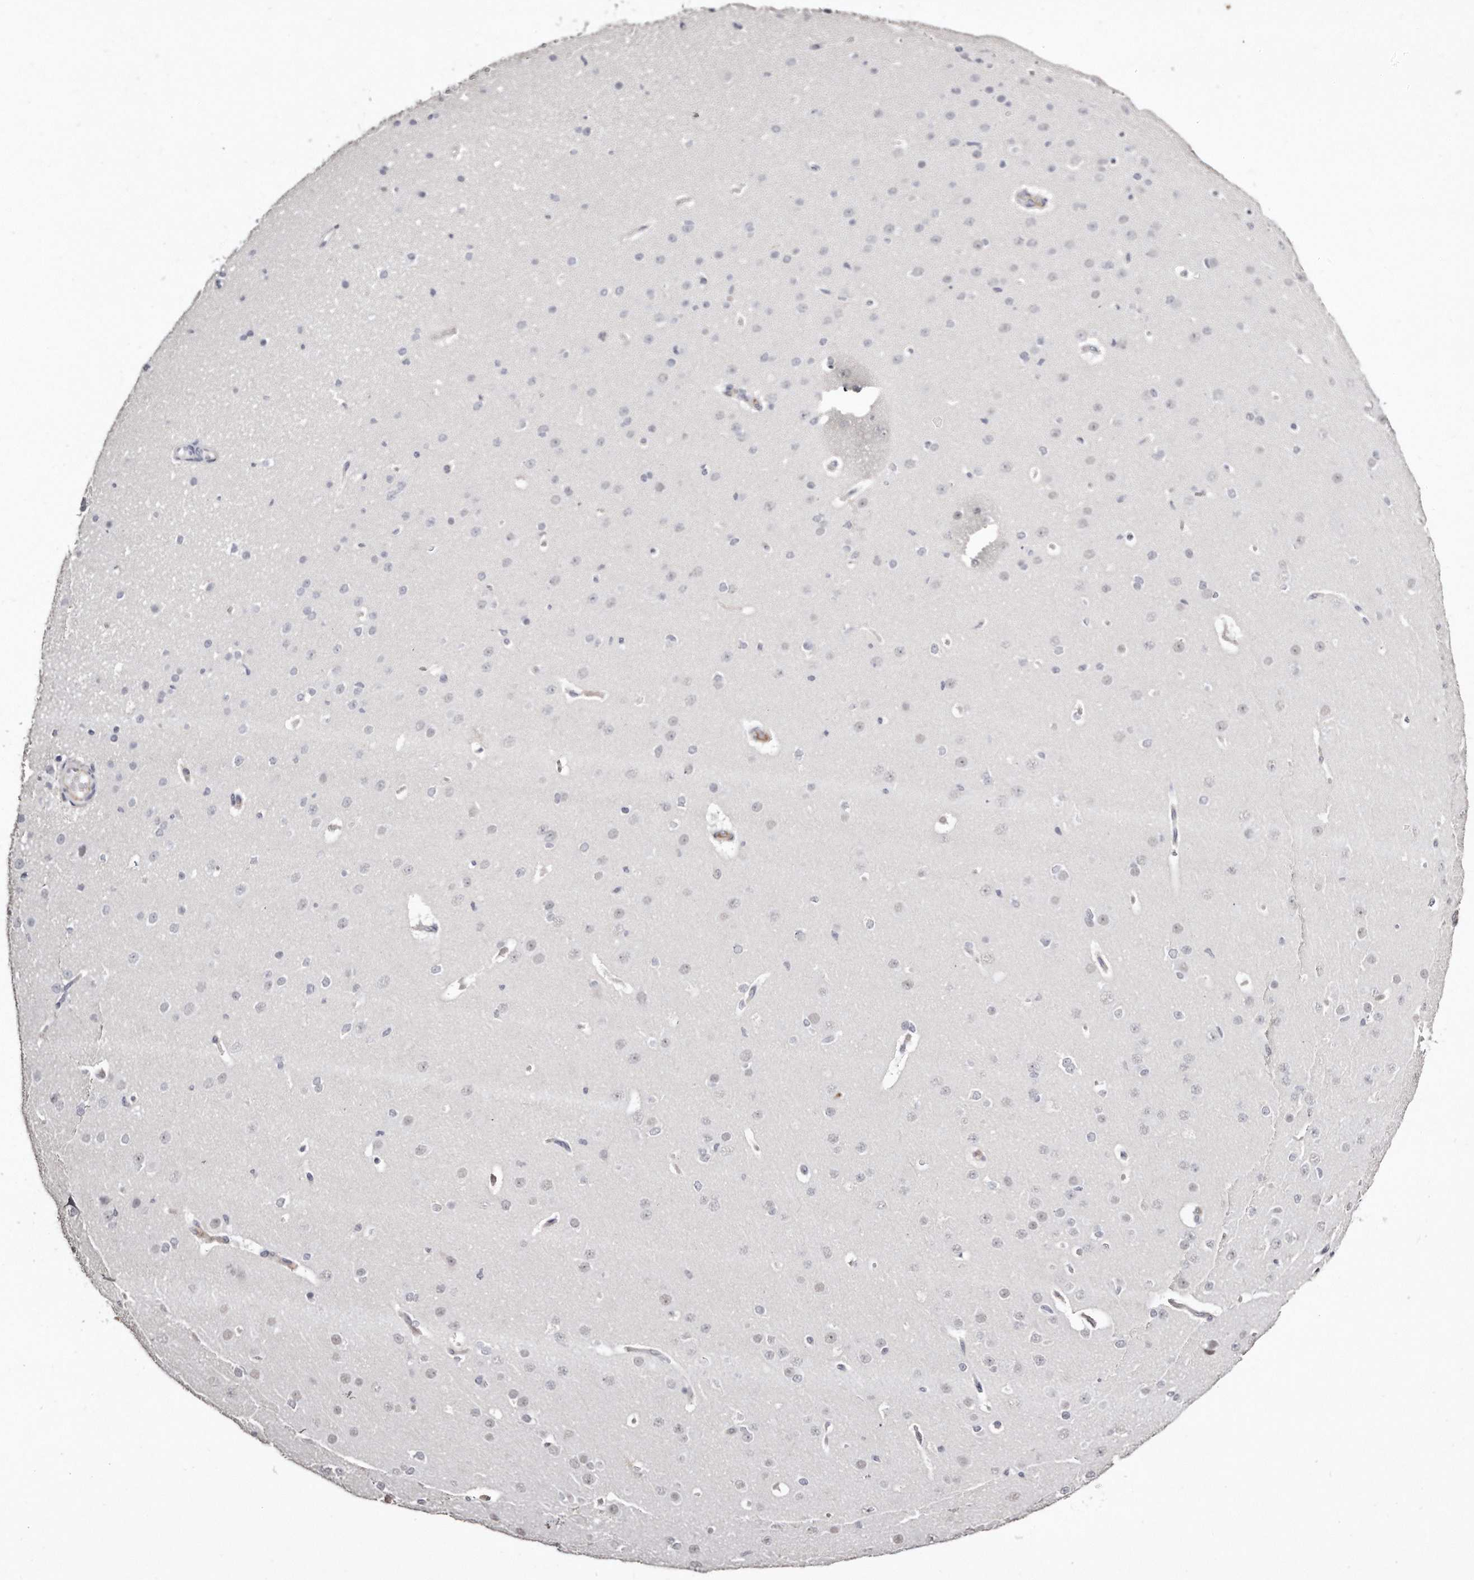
{"staining": {"intensity": "negative", "quantity": "none", "location": "none"}, "tissue": "cerebral cortex", "cell_type": "Endothelial cells", "image_type": "normal", "snomed": [{"axis": "morphology", "description": "Normal tissue, NOS"}, {"axis": "morphology", "description": "Developmental malformation"}, {"axis": "topography", "description": "Cerebral cortex"}], "caption": "The image shows no significant positivity in endothelial cells of cerebral cortex. (Stains: DAB immunohistochemistry (IHC) with hematoxylin counter stain, Microscopy: brightfield microscopy at high magnification).", "gene": "ZYG11A", "patient": {"sex": "female", "age": 30}}